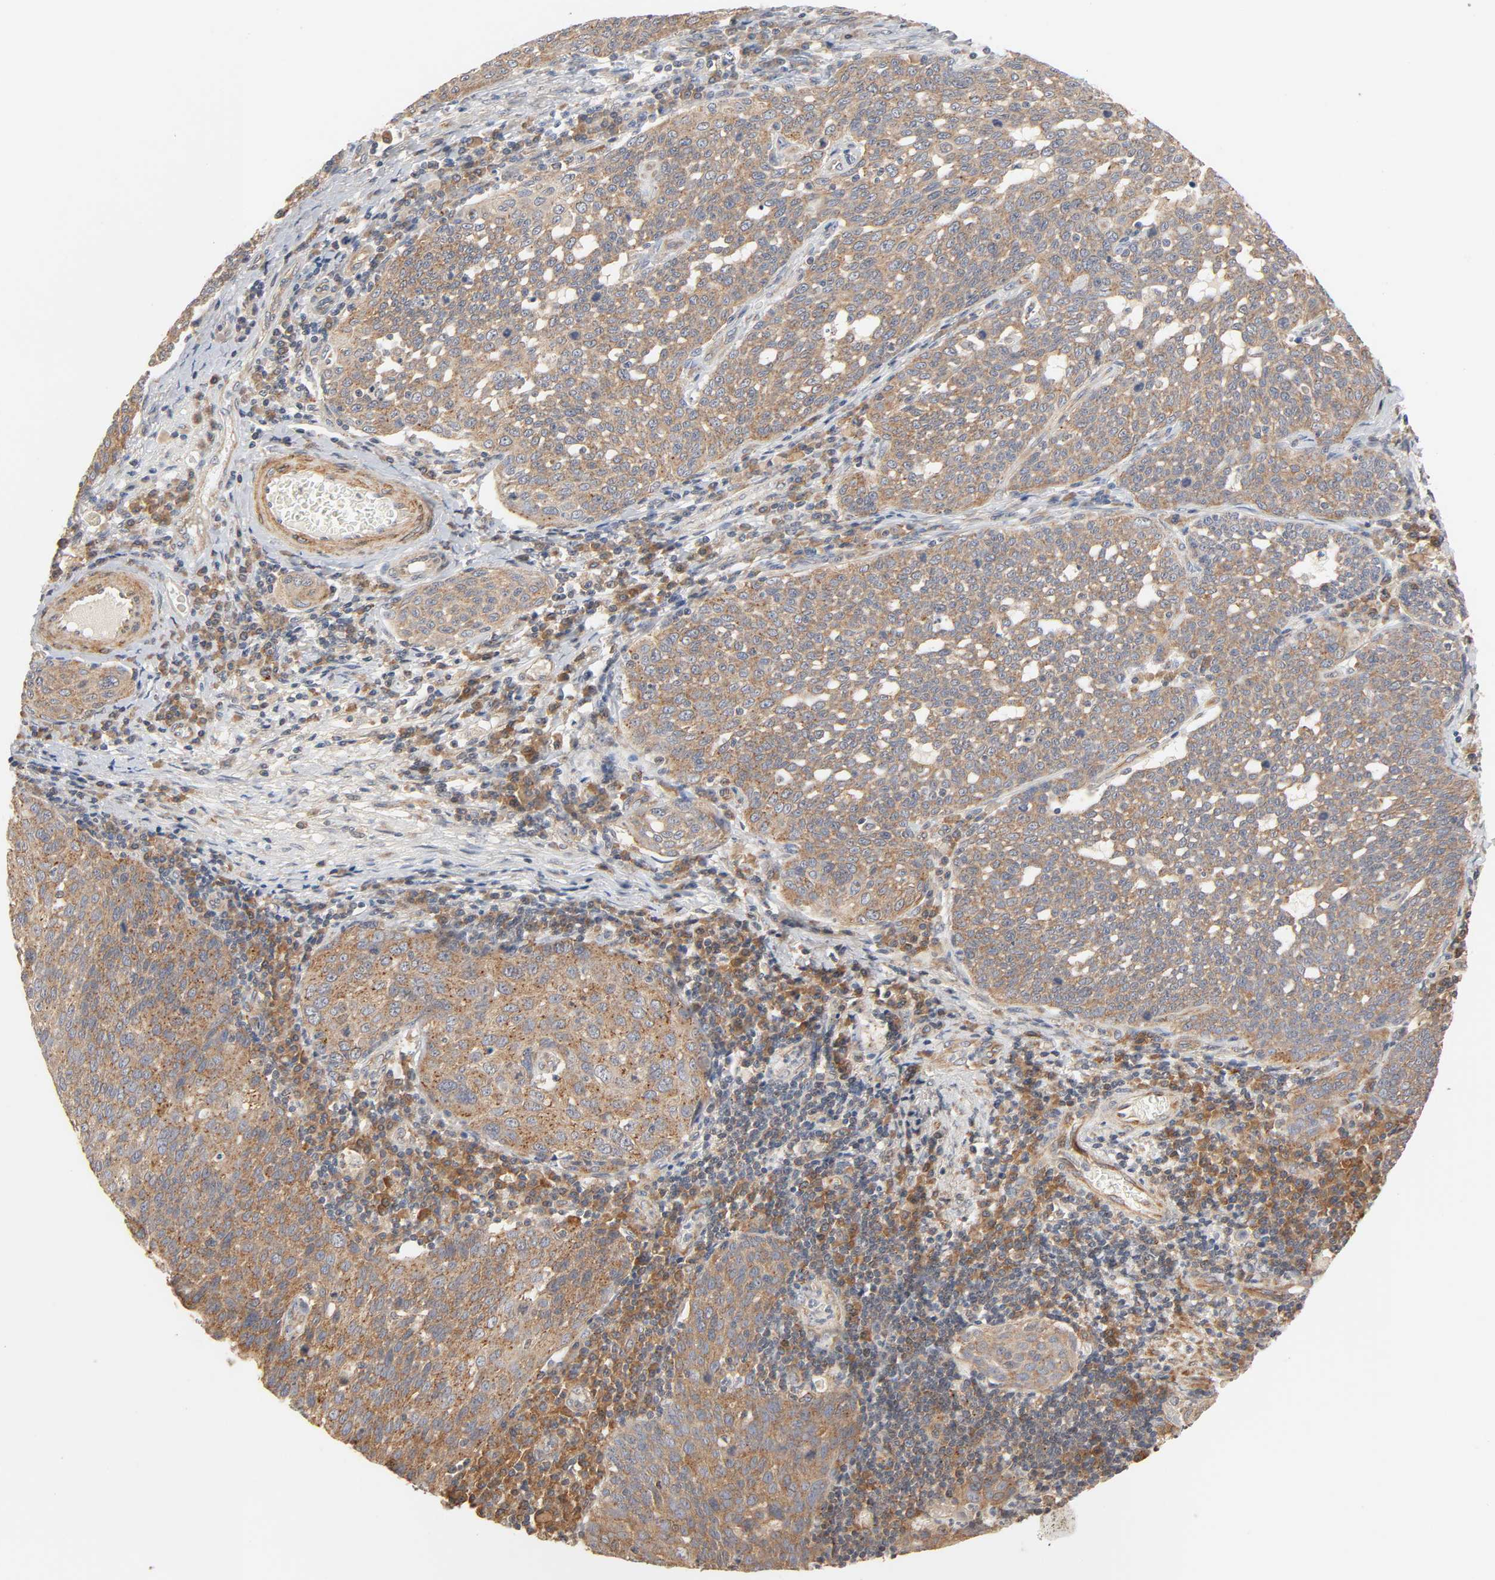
{"staining": {"intensity": "moderate", "quantity": ">75%", "location": "cytoplasmic/membranous"}, "tissue": "cervical cancer", "cell_type": "Tumor cells", "image_type": "cancer", "snomed": [{"axis": "morphology", "description": "Squamous cell carcinoma, NOS"}, {"axis": "topography", "description": "Cervix"}], "caption": "Immunohistochemistry (IHC) photomicrograph of squamous cell carcinoma (cervical) stained for a protein (brown), which exhibits medium levels of moderate cytoplasmic/membranous expression in about >75% of tumor cells.", "gene": "NEMF", "patient": {"sex": "female", "age": 34}}